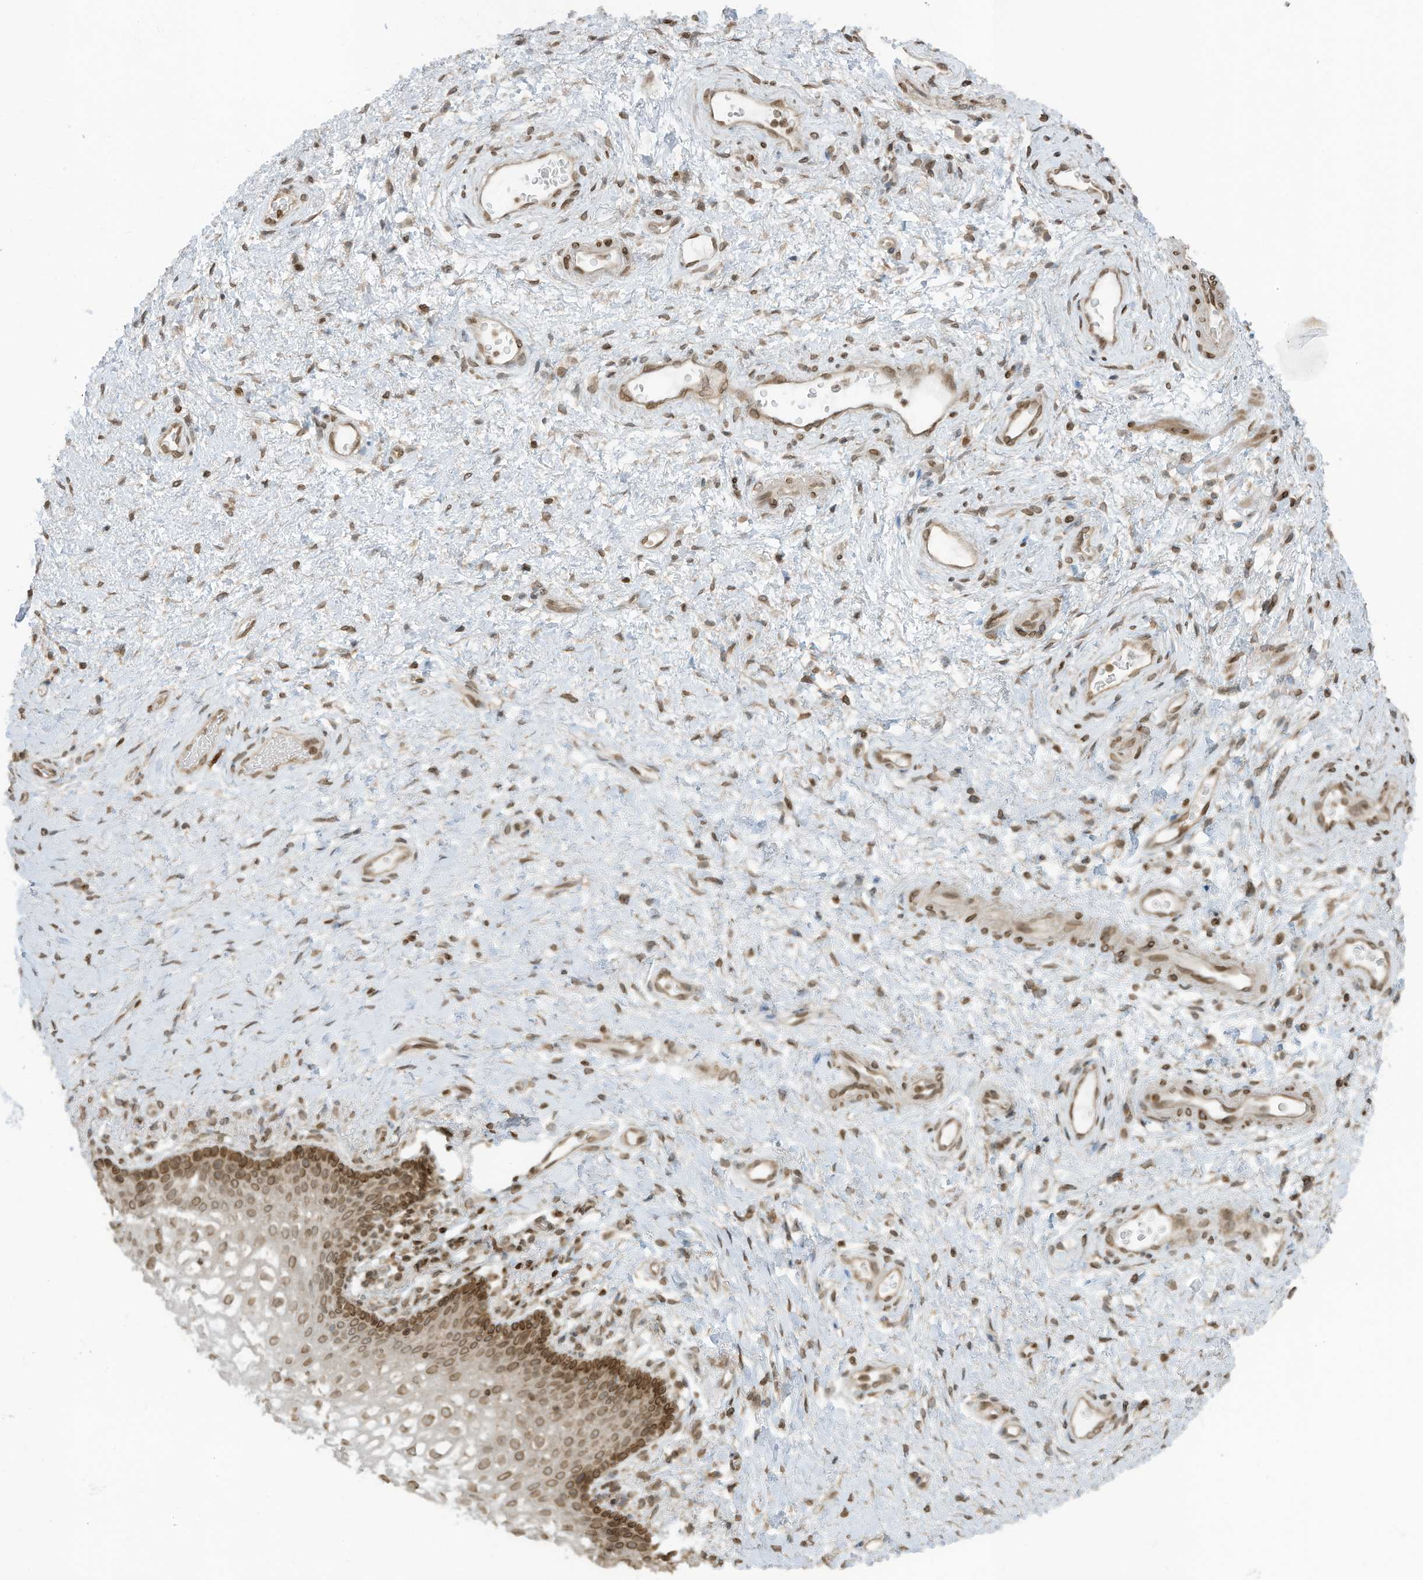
{"staining": {"intensity": "moderate", "quantity": ">75%", "location": "cytoplasmic/membranous,nuclear"}, "tissue": "vagina", "cell_type": "Squamous epithelial cells", "image_type": "normal", "snomed": [{"axis": "morphology", "description": "Normal tissue, NOS"}, {"axis": "topography", "description": "Vagina"}], "caption": "The photomicrograph displays staining of unremarkable vagina, revealing moderate cytoplasmic/membranous,nuclear protein positivity (brown color) within squamous epithelial cells. (brown staining indicates protein expression, while blue staining denotes nuclei).", "gene": "RABL3", "patient": {"sex": "female", "age": 60}}